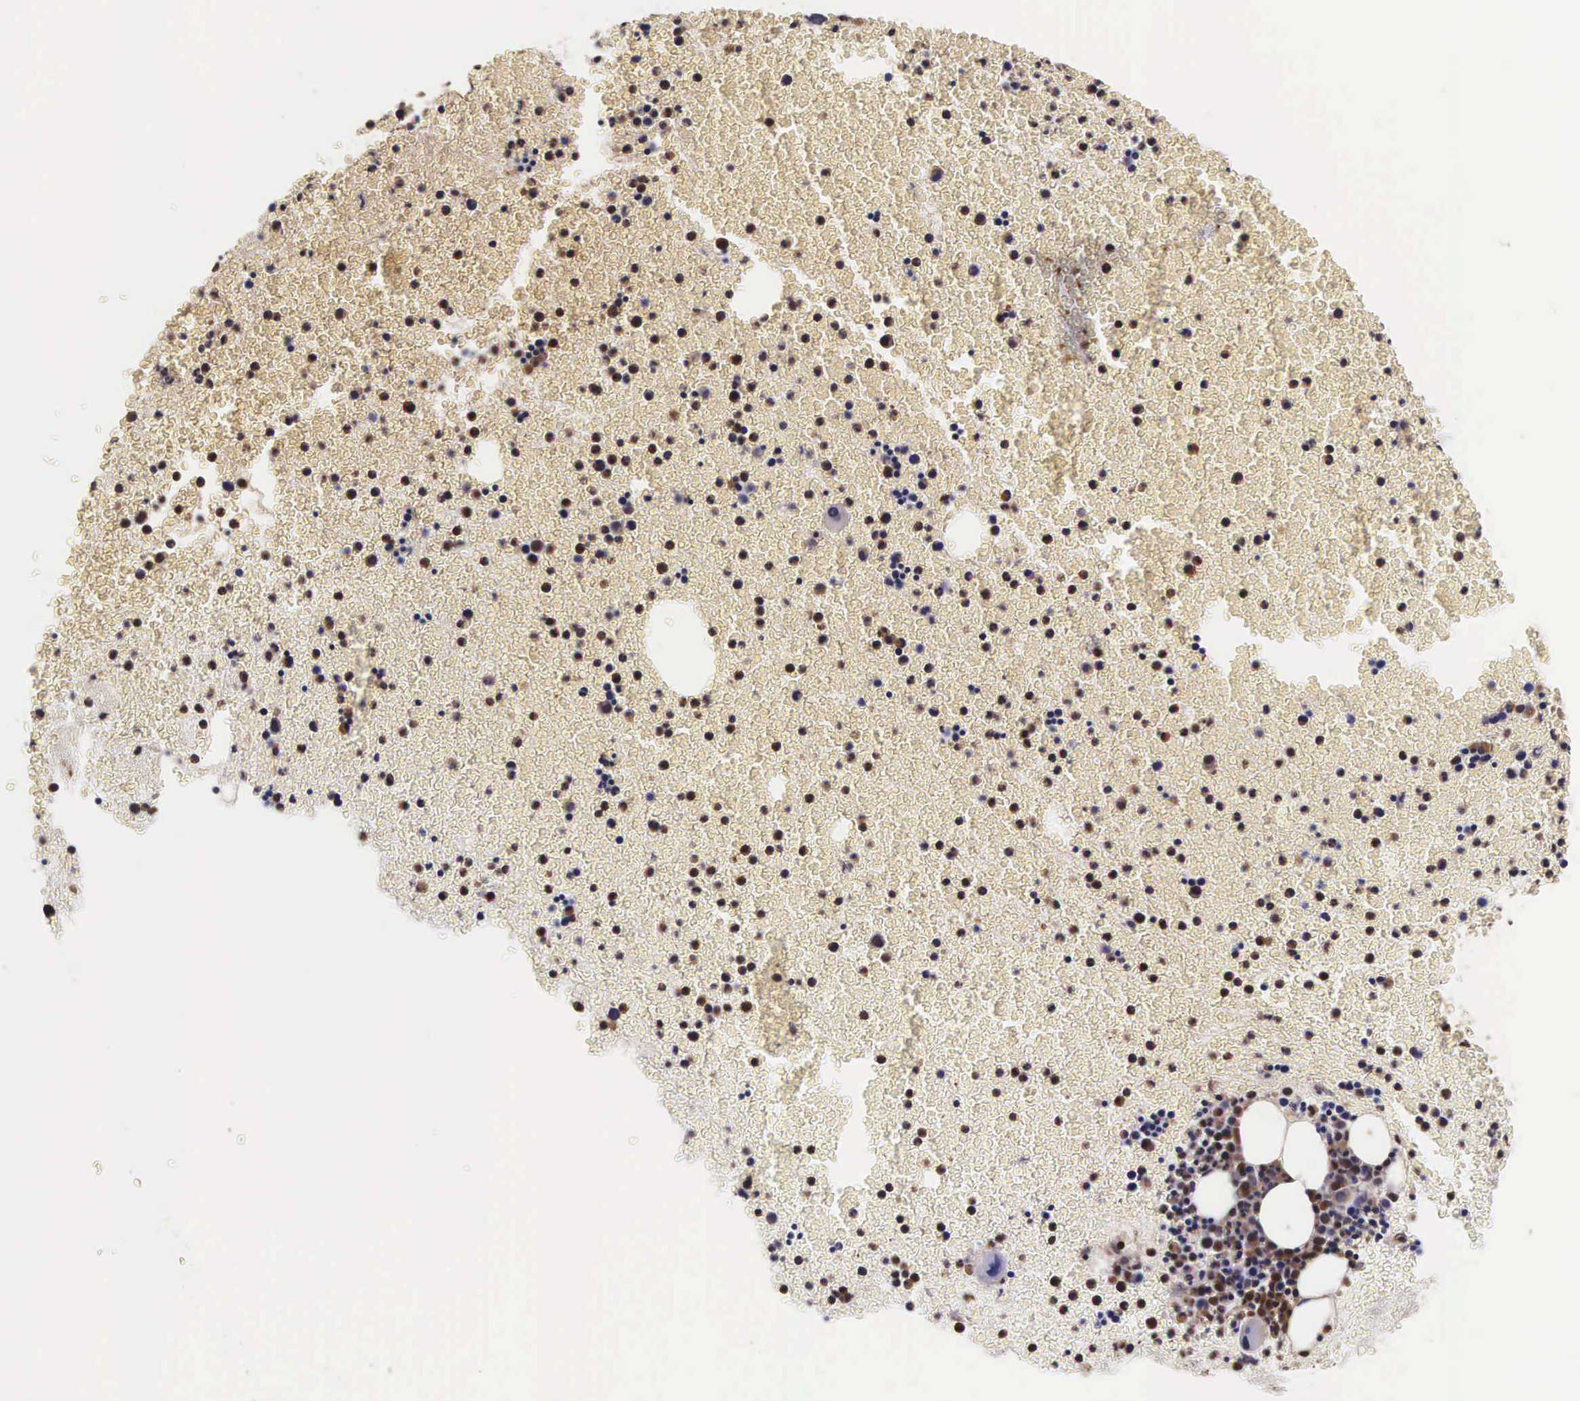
{"staining": {"intensity": "moderate", "quantity": "25%-75%", "location": "cytoplasmic/membranous,nuclear"}, "tissue": "bone marrow", "cell_type": "Hematopoietic cells", "image_type": "normal", "snomed": [{"axis": "morphology", "description": "Normal tissue, NOS"}, {"axis": "topography", "description": "Bone marrow"}], "caption": "Bone marrow stained with a brown dye demonstrates moderate cytoplasmic/membranous,nuclear positive expression in about 25%-75% of hematopoietic cells.", "gene": "TECPR2", "patient": {"sex": "female", "age": 53}}